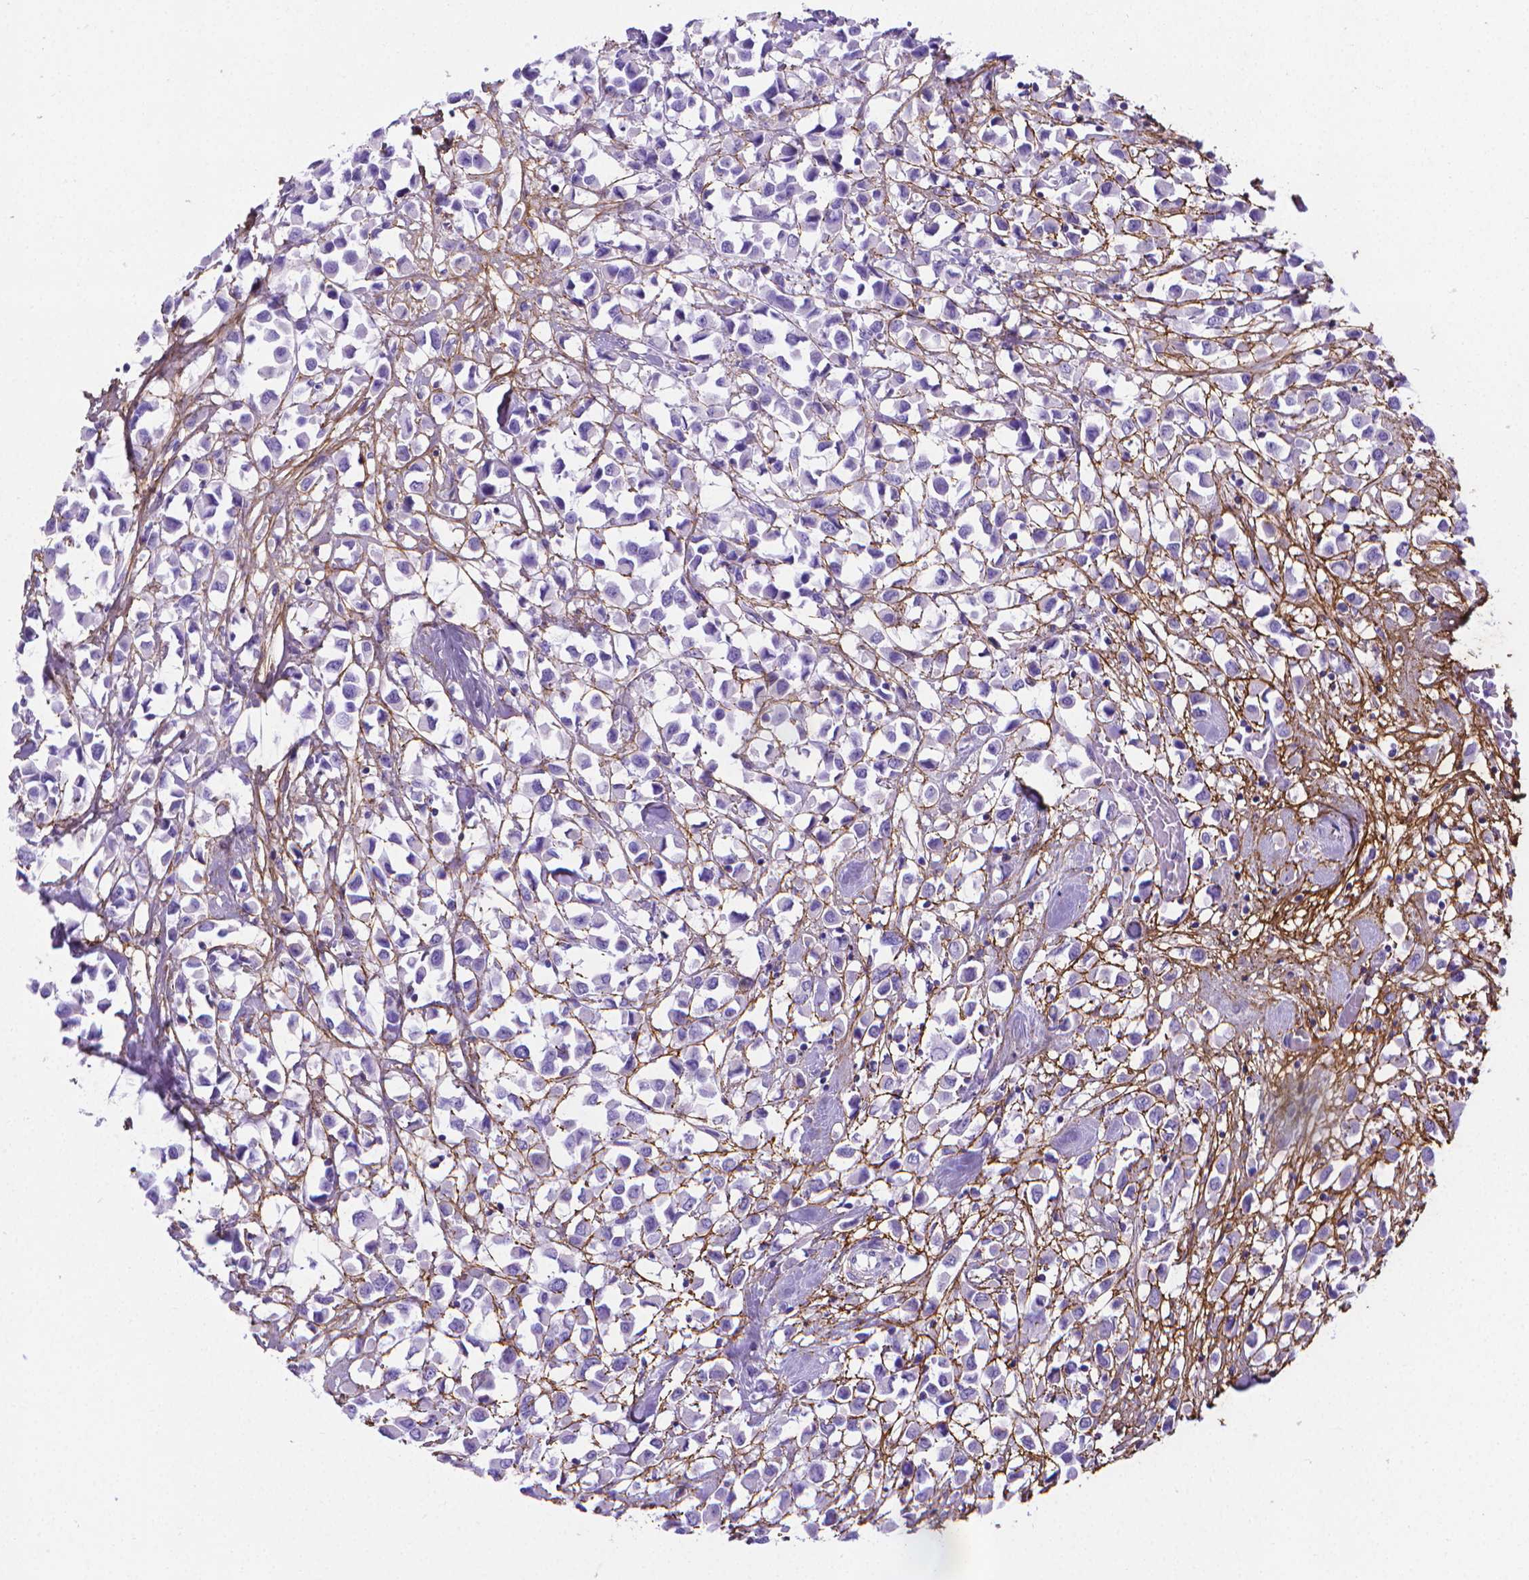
{"staining": {"intensity": "negative", "quantity": "none", "location": "none"}, "tissue": "breast cancer", "cell_type": "Tumor cells", "image_type": "cancer", "snomed": [{"axis": "morphology", "description": "Duct carcinoma"}, {"axis": "topography", "description": "Breast"}], "caption": "This is an IHC image of intraductal carcinoma (breast). There is no staining in tumor cells.", "gene": "MFAP2", "patient": {"sex": "female", "age": 61}}